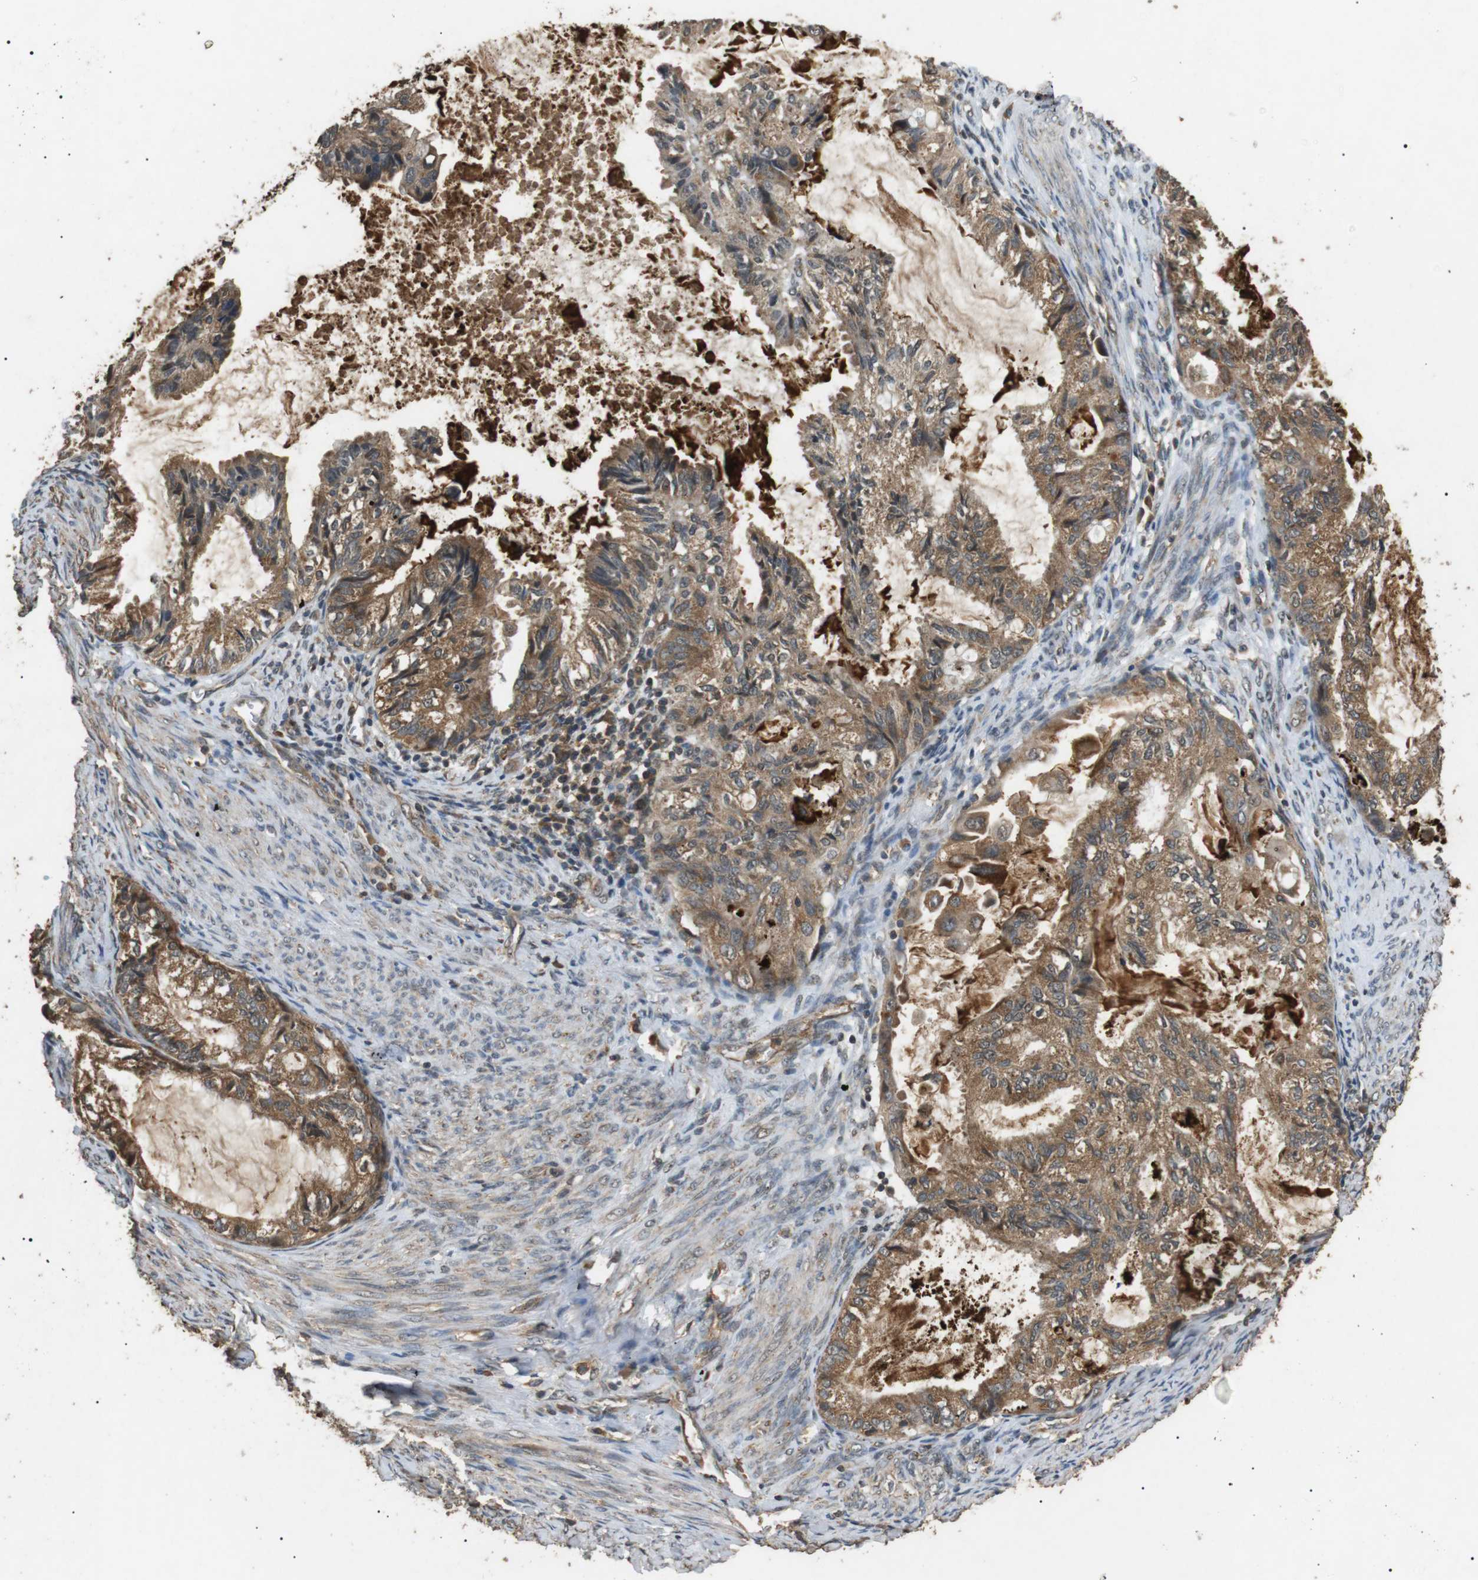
{"staining": {"intensity": "moderate", "quantity": ">75%", "location": "cytoplasmic/membranous"}, "tissue": "cervical cancer", "cell_type": "Tumor cells", "image_type": "cancer", "snomed": [{"axis": "morphology", "description": "Normal tissue, NOS"}, {"axis": "morphology", "description": "Adenocarcinoma, NOS"}, {"axis": "topography", "description": "Cervix"}, {"axis": "topography", "description": "Endometrium"}], "caption": "An immunohistochemistry (IHC) photomicrograph of tumor tissue is shown. Protein staining in brown highlights moderate cytoplasmic/membranous positivity in cervical adenocarcinoma within tumor cells.", "gene": "TBC1D15", "patient": {"sex": "female", "age": 86}}